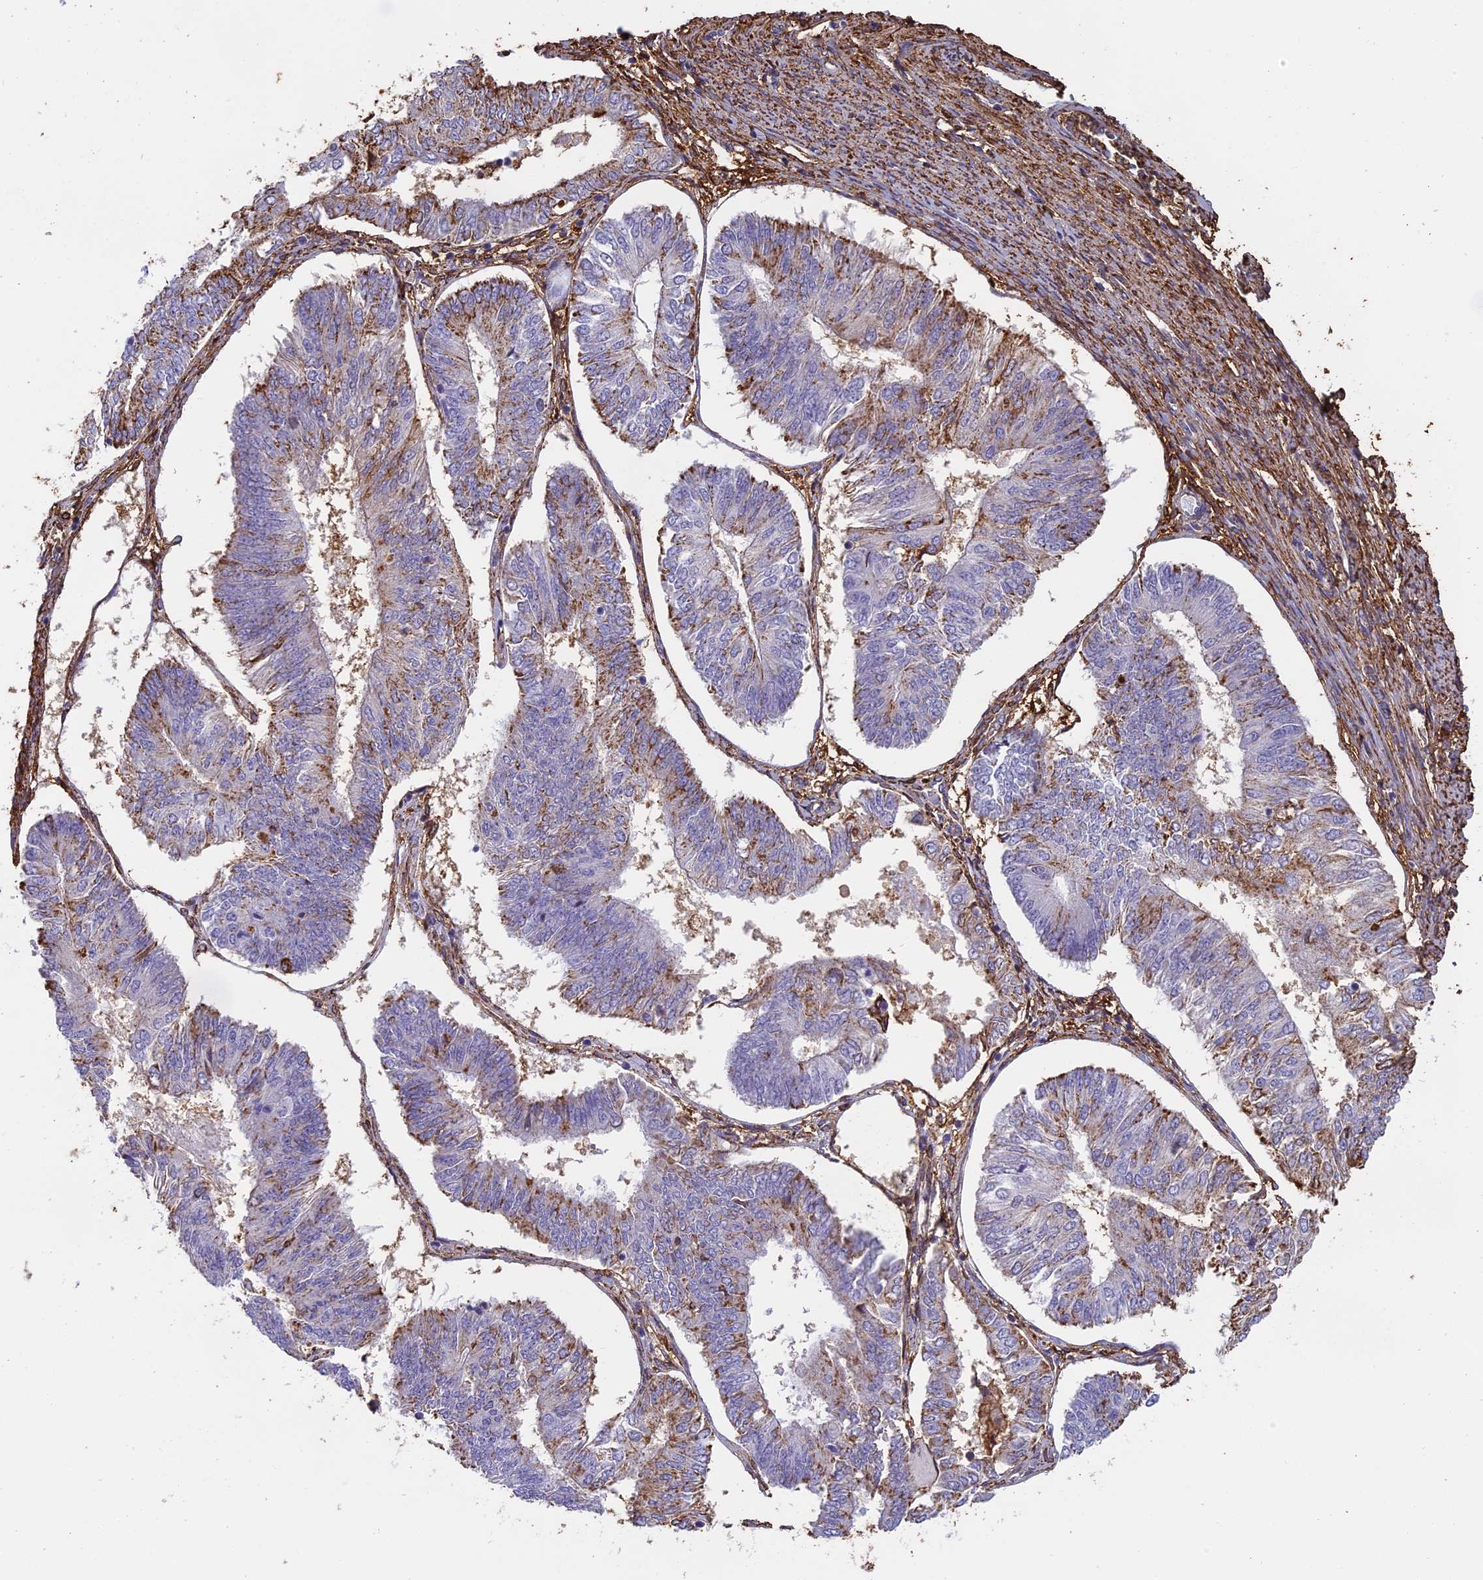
{"staining": {"intensity": "moderate", "quantity": "<25%", "location": "cytoplasmic/membranous"}, "tissue": "endometrial cancer", "cell_type": "Tumor cells", "image_type": "cancer", "snomed": [{"axis": "morphology", "description": "Adenocarcinoma, NOS"}, {"axis": "topography", "description": "Endometrium"}], "caption": "Brown immunohistochemical staining in endometrial cancer (adenocarcinoma) exhibits moderate cytoplasmic/membranous positivity in about <25% of tumor cells.", "gene": "TMEM255B", "patient": {"sex": "female", "age": 58}}